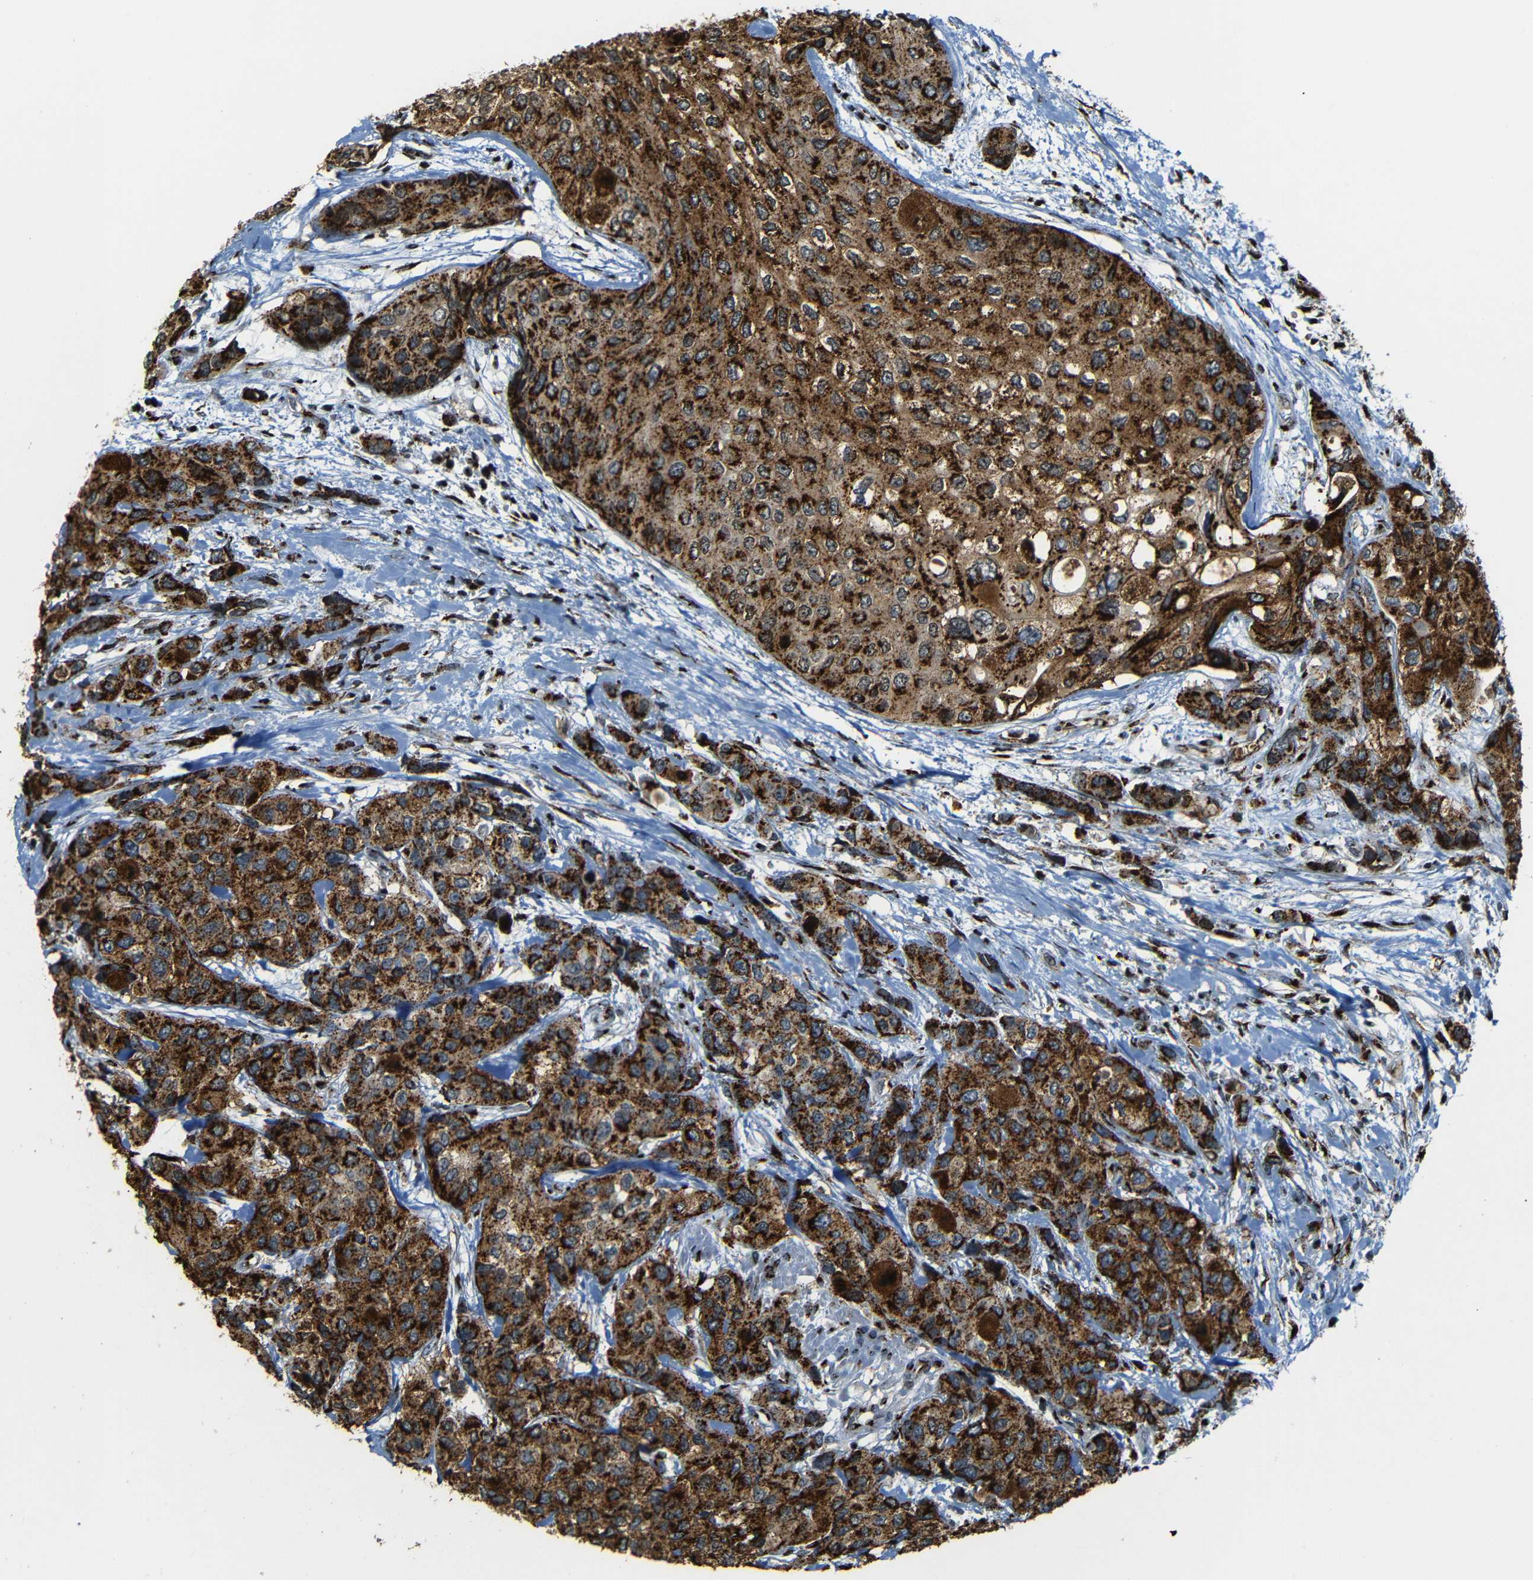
{"staining": {"intensity": "strong", "quantity": ">75%", "location": "cytoplasmic/membranous"}, "tissue": "urothelial cancer", "cell_type": "Tumor cells", "image_type": "cancer", "snomed": [{"axis": "morphology", "description": "Urothelial carcinoma, High grade"}, {"axis": "topography", "description": "Urinary bladder"}], "caption": "This is a micrograph of immunohistochemistry staining of urothelial cancer, which shows strong staining in the cytoplasmic/membranous of tumor cells.", "gene": "TGOLN2", "patient": {"sex": "female", "age": 56}}